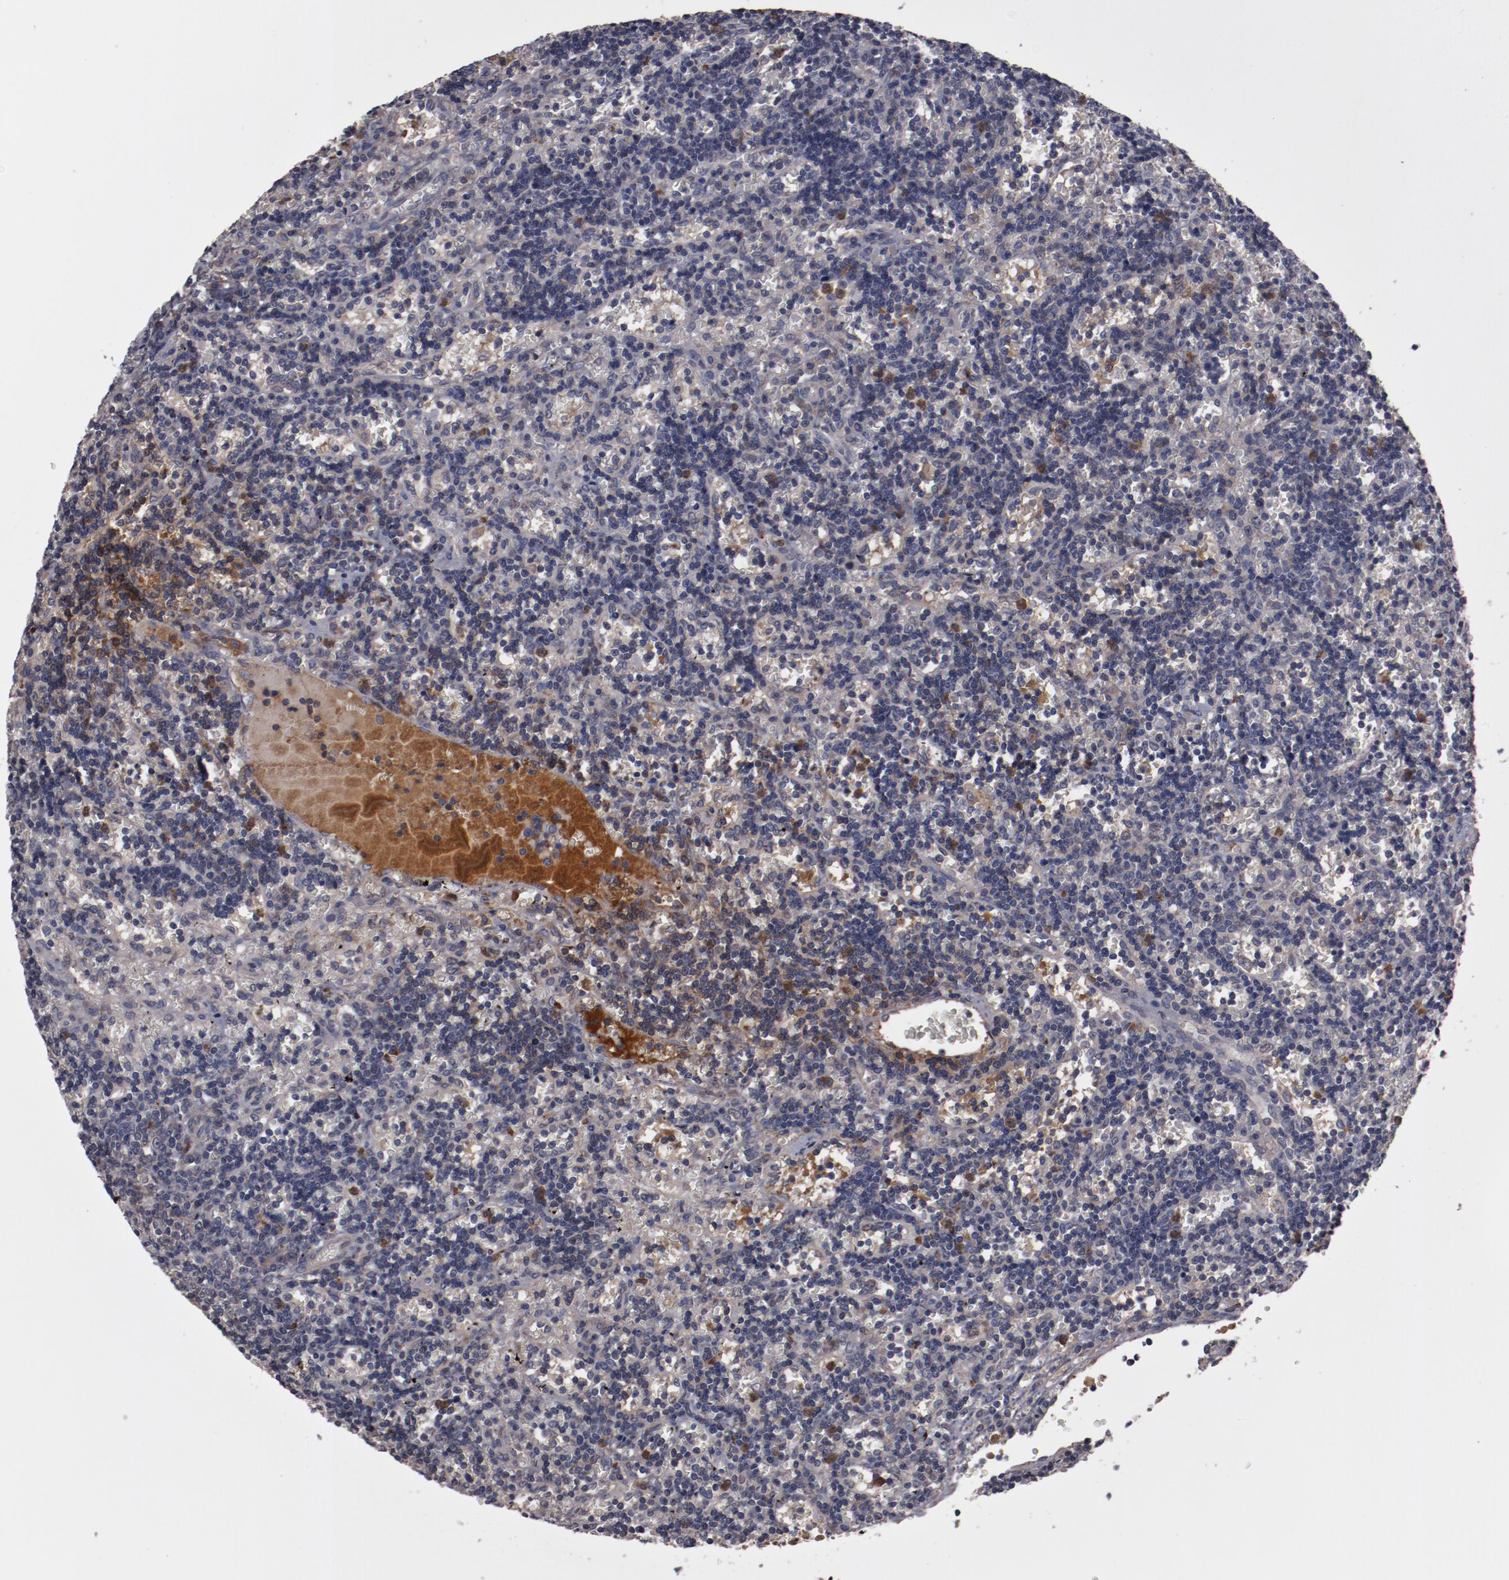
{"staining": {"intensity": "weak", "quantity": "25%-75%", "location": "cytoplasmic/membranous,nuclear"}, "tissue": "lymphoma", "cell_type": "Tumor cells", "image_type": "cancer", "snomed": [{"axis": "morphology", "description": "Malignant lymphoma, non-Hodgkin's type, Low grade"}, {"axis": "topography", "description": "Spleen"}], "caption": "Protein staining reveals weak cytoplasmic/membranous and nuclear positivity in approximately 25%-75% of tumor cells in lymphoma.", "gene": "SERPINA7", "patient": {"sex": "male", "age": 60}}